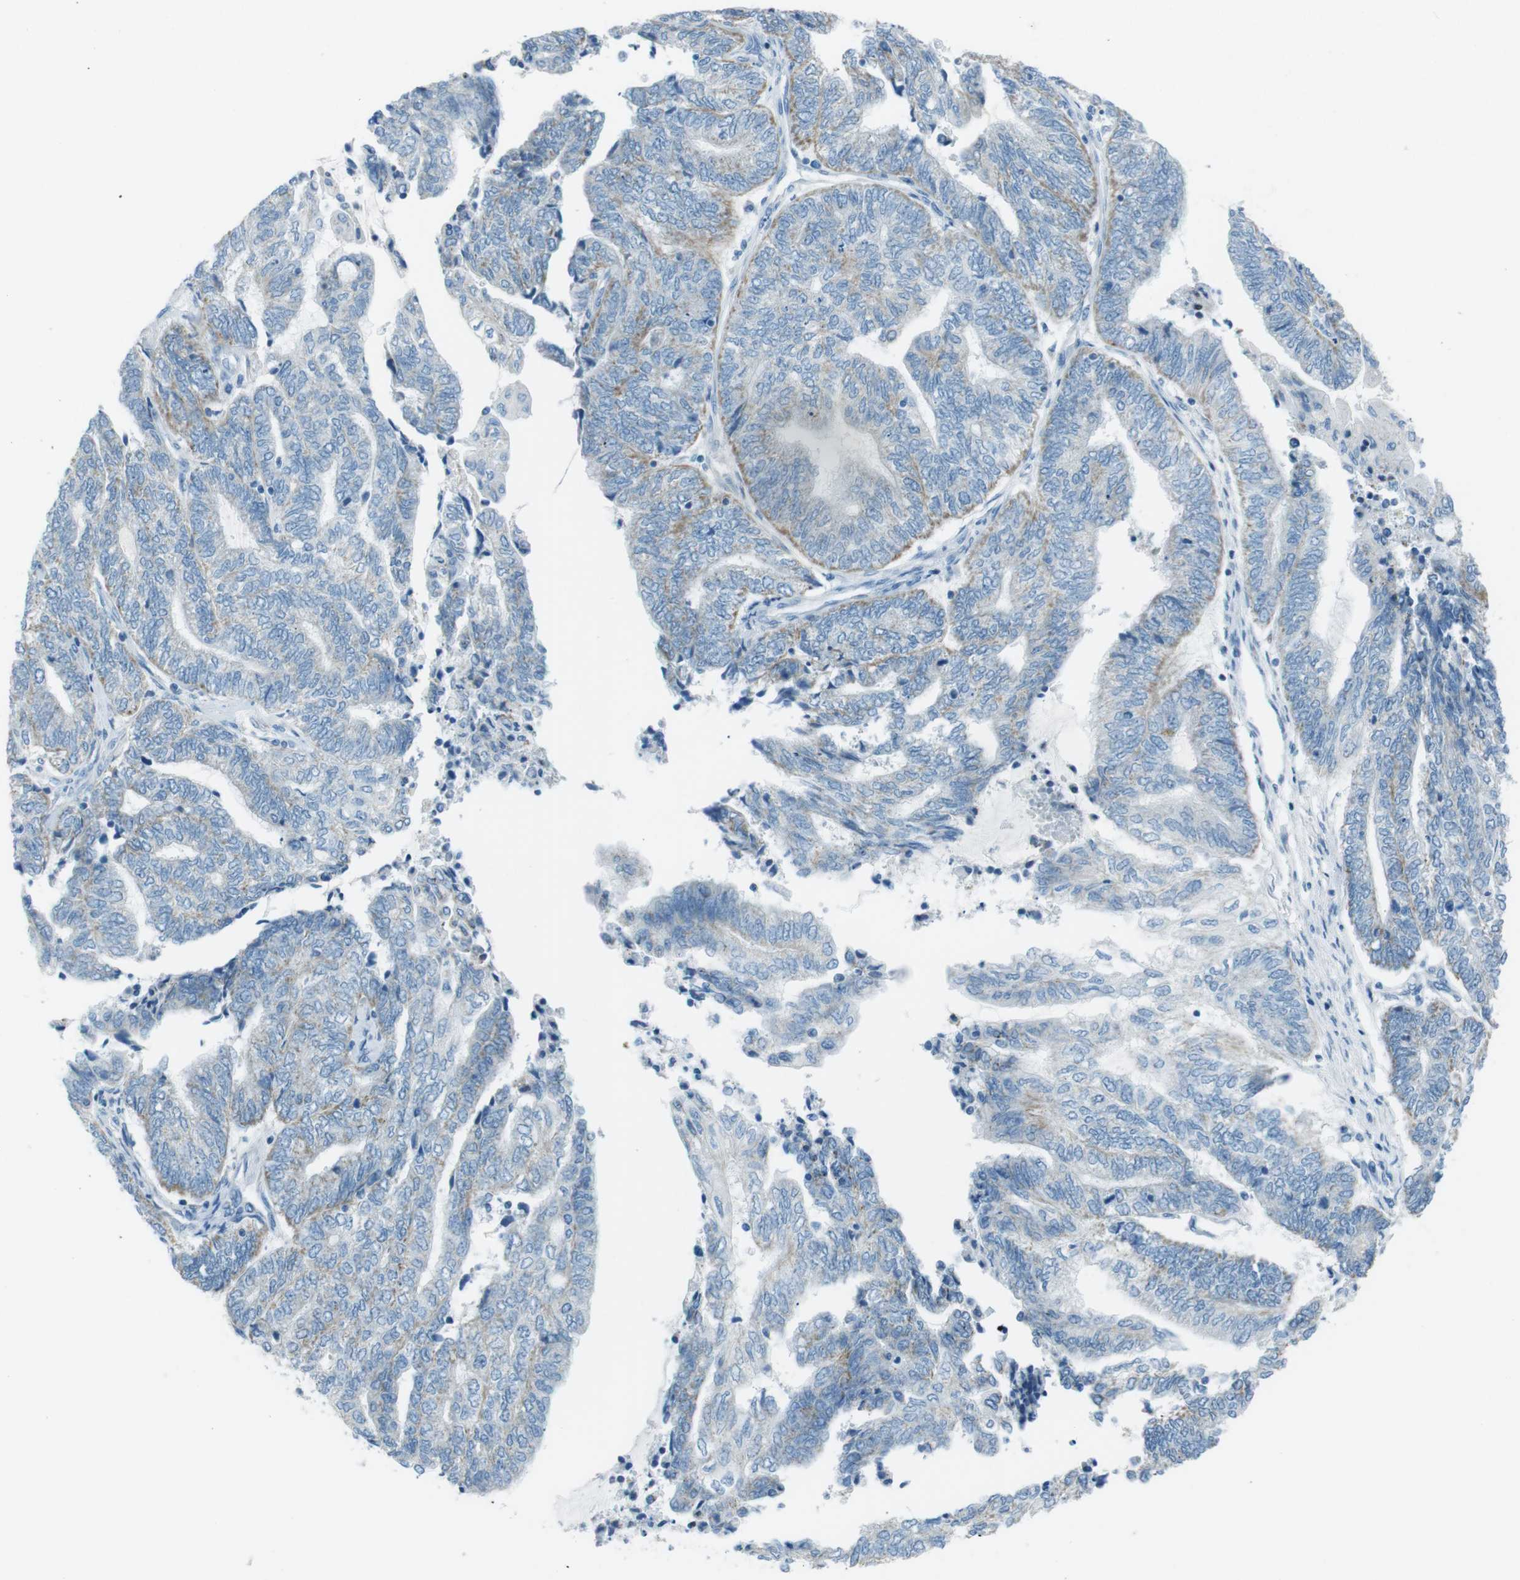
{"staining": {"intensity": "negative", "quantity": "none", "location": "none"}, "tissue": "endometrial cancer", "cell_type": "Tumor cells", "image_type": "cancer", "snomed": [{"axis": "morphology", "description": "Adenocarcinoma, NOS"}, {"axis": "topography", "description": "Uterus"}, {"axis": "topography", "description": "Endometrium"}], "caption": "IHC histopathology image of endometrial cancer (adenocarcinoma) stained for a protein (brown), which displays no positivity in tumor cells.", "gene": "DNAJA3", "patient": {"sex": "female", "age": 70}}